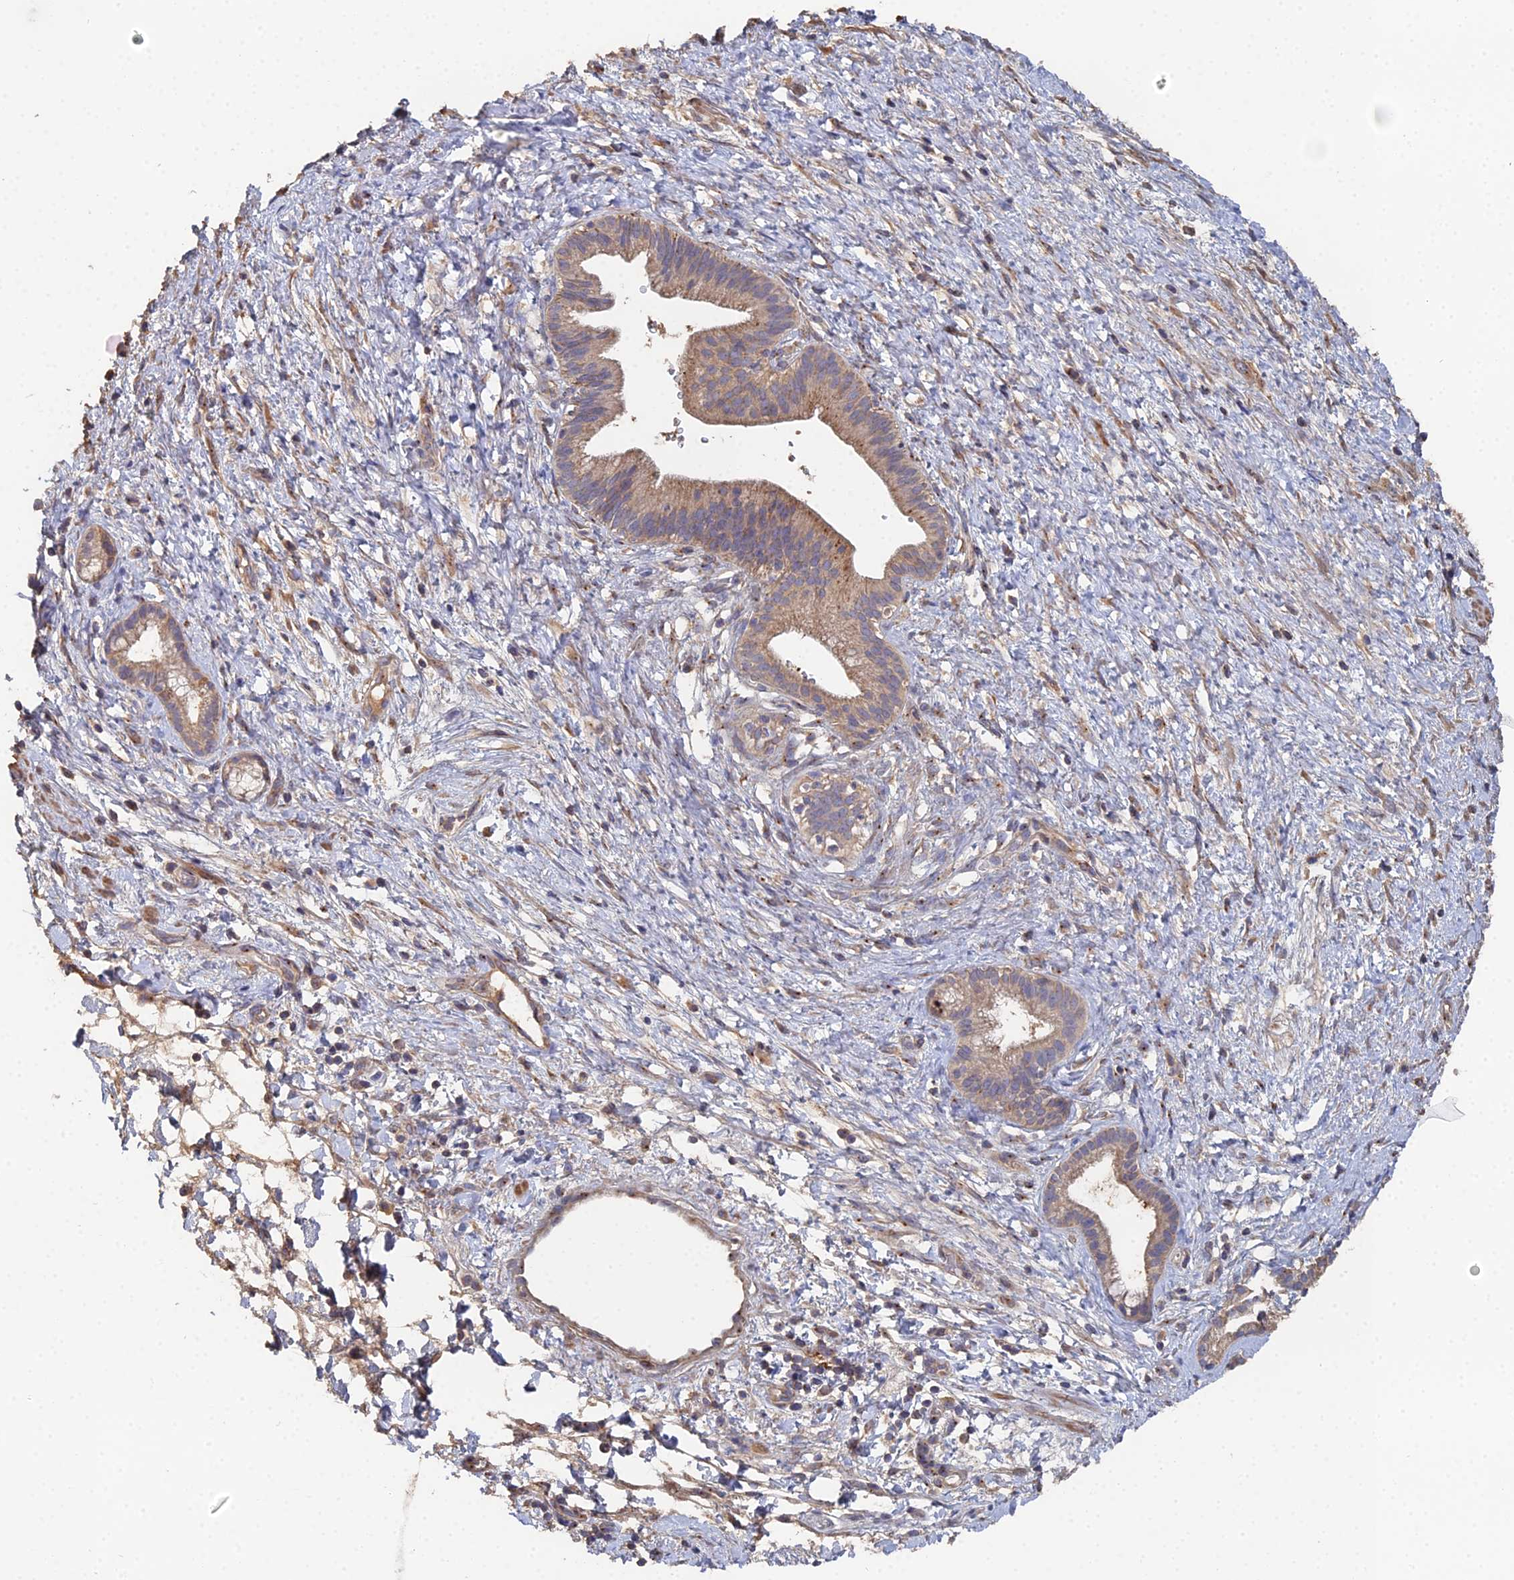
{"staining": {"intensity": "weak", "quantity": ">75%", "location": "cytoplasmic/membranous"}, "tissue": "pancreatic cancer", "cell_type": "Tumor cells", "image_type": "cancer", "snomed": [{"axis": "morphology", "description": "Adenocarcinoma, NOS"}, {"axis": "topography", "description": "Pancreas"}], "caption": "The photomicrograph exhibits a brown stain indicating the presence of a protein in the cytoplasmic/membranous of tumor cells in adenocarcinoma (pancreatic). (DAB (3,3'-diaminobenzidine) IHC with brightfield microscopy, high magnification).", "gene": "SPANXN4", "patient": {"sex": "male", "age": 68}}